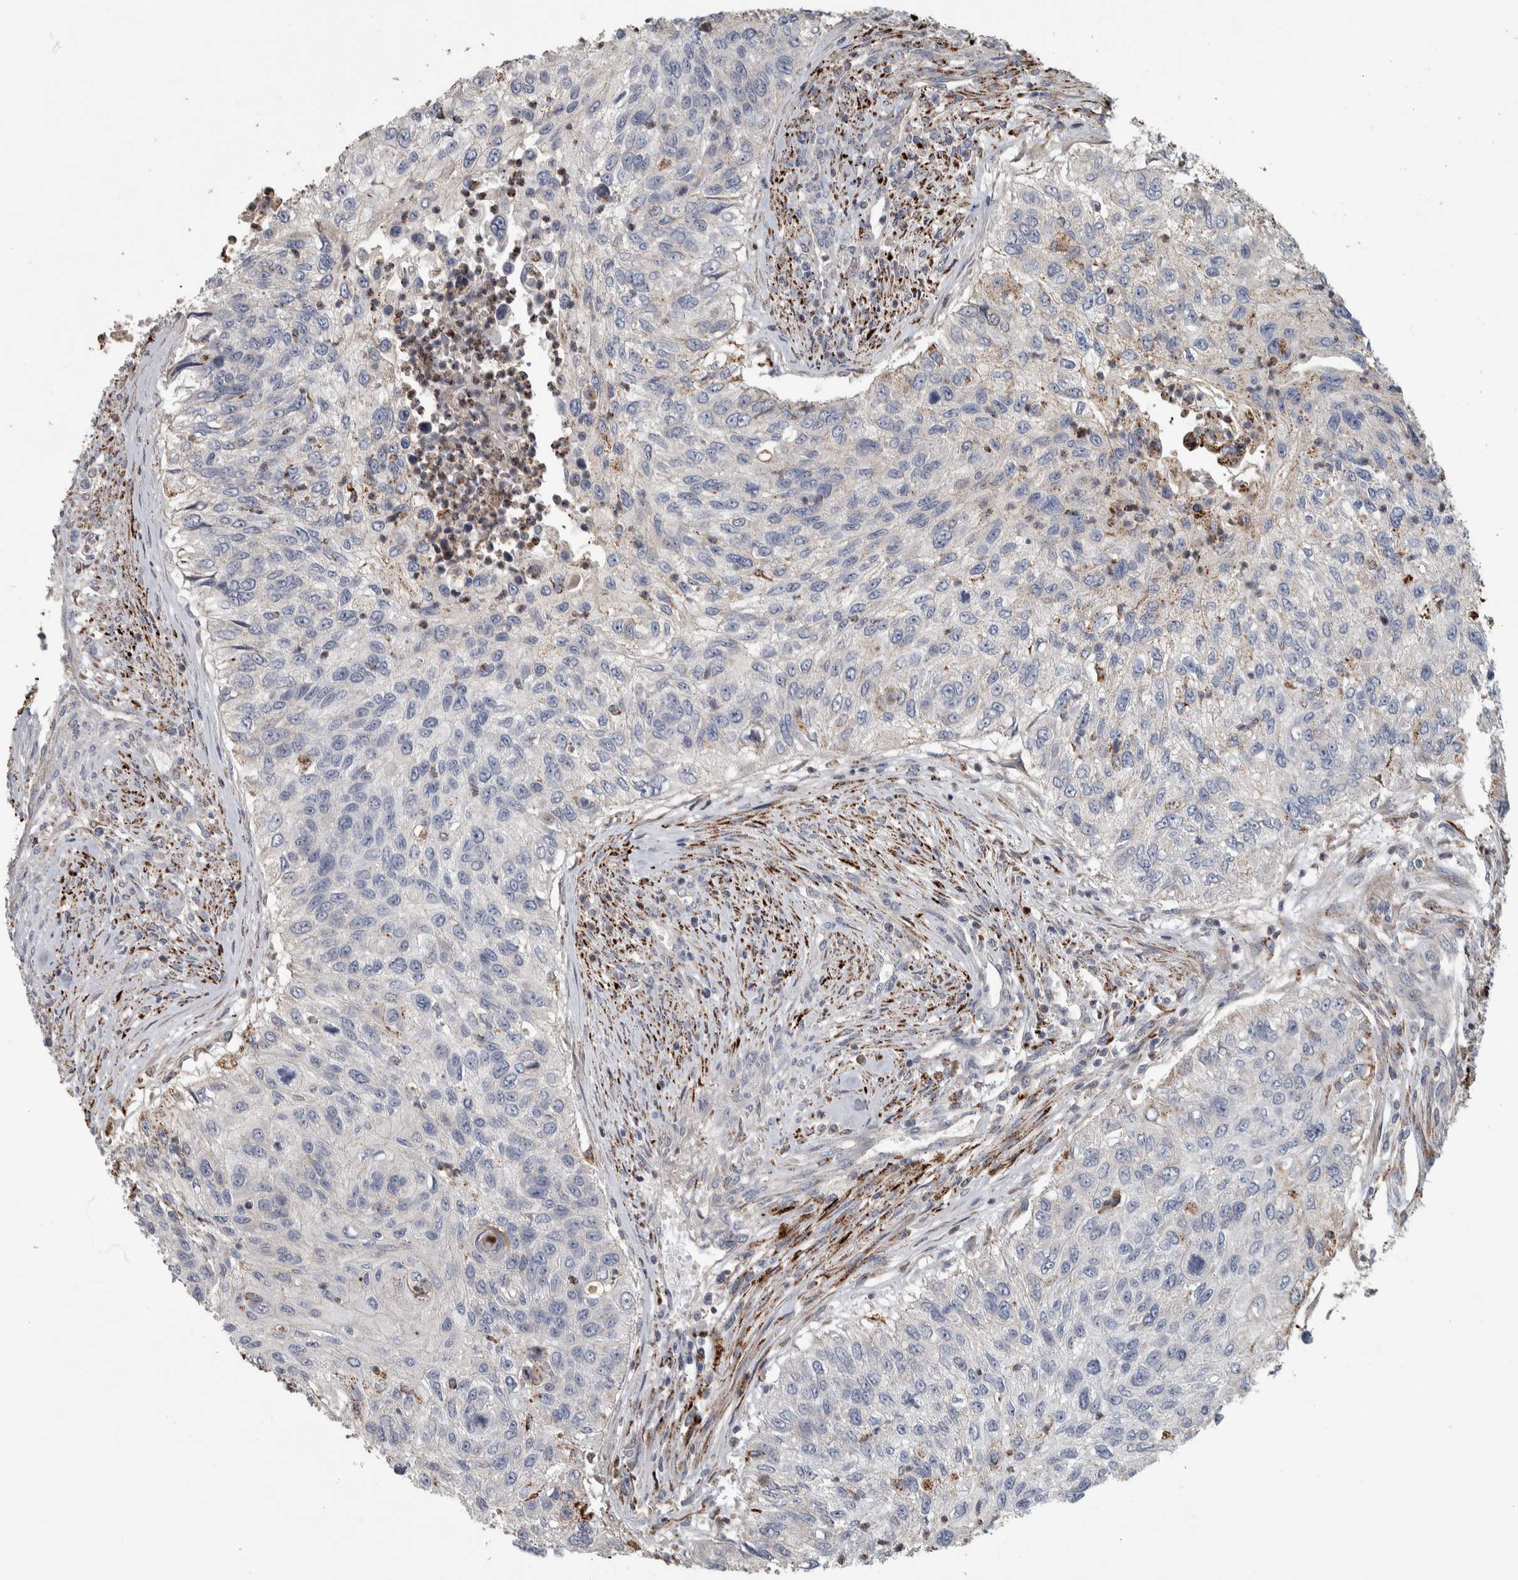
{"staining": {"intensity": "moderate", "quantity": "<25%", "location": "cytoplasmic/membranous"}, "tissue": "urothelial cancer", "cell_type": "Tumor cells", "image_type": "cancer", "snomed": [{"axis": "morphology", "description": "Urothelial carcinoma, High grade"}, {"axis": "topography", "description": "Urinary bladder"}], "caption": "Tumor cells show moderate cytoplasmic/membranous positivity in approximately <25% of cells in urothelial cancer.", "gene": "FAM78A", "patient": {"sex": "female", "age": 60}}